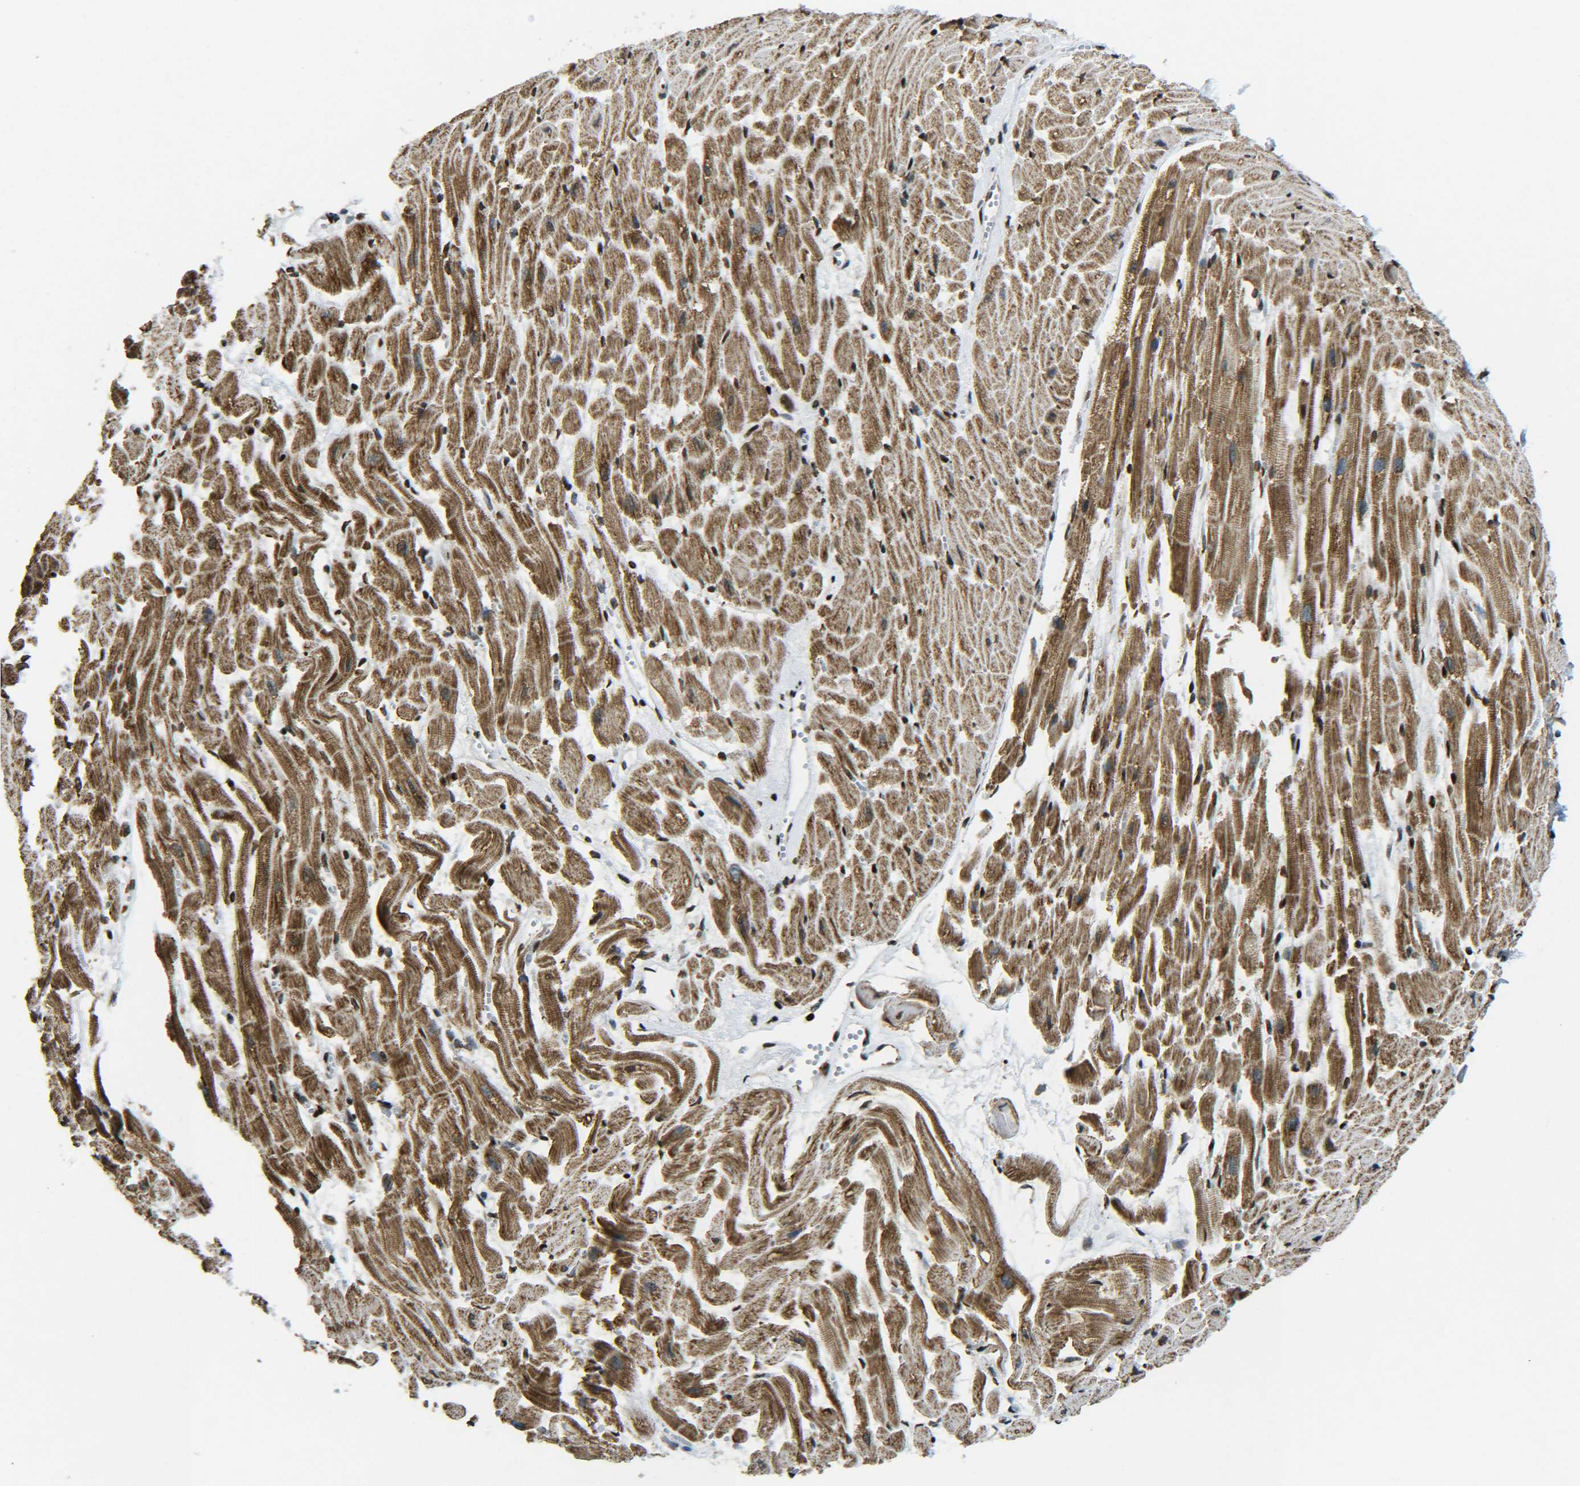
{"staining": {"intensity": "moderate", "quantity": ">75%", "location": "cytoplasmic/membranous,nuclear"}, "tissue": "heart muscle", "cell_type": "Cardiomyocytes", "image_type": "normal", "snomed": [{"axis": "morphology", "description": "Normal tissue, NOS"}, {"axis": "topography", "description": "Heart"}], "caption": "This is an image of immunohistochemistry (IHC) staining of normal heart muscle, which shows moderate expression in the cytoplasmic/membranous,nuclear of cardiomyocytes.", "gene": "NEUROG2", "patient": {"sex": "female", "age": 19}}